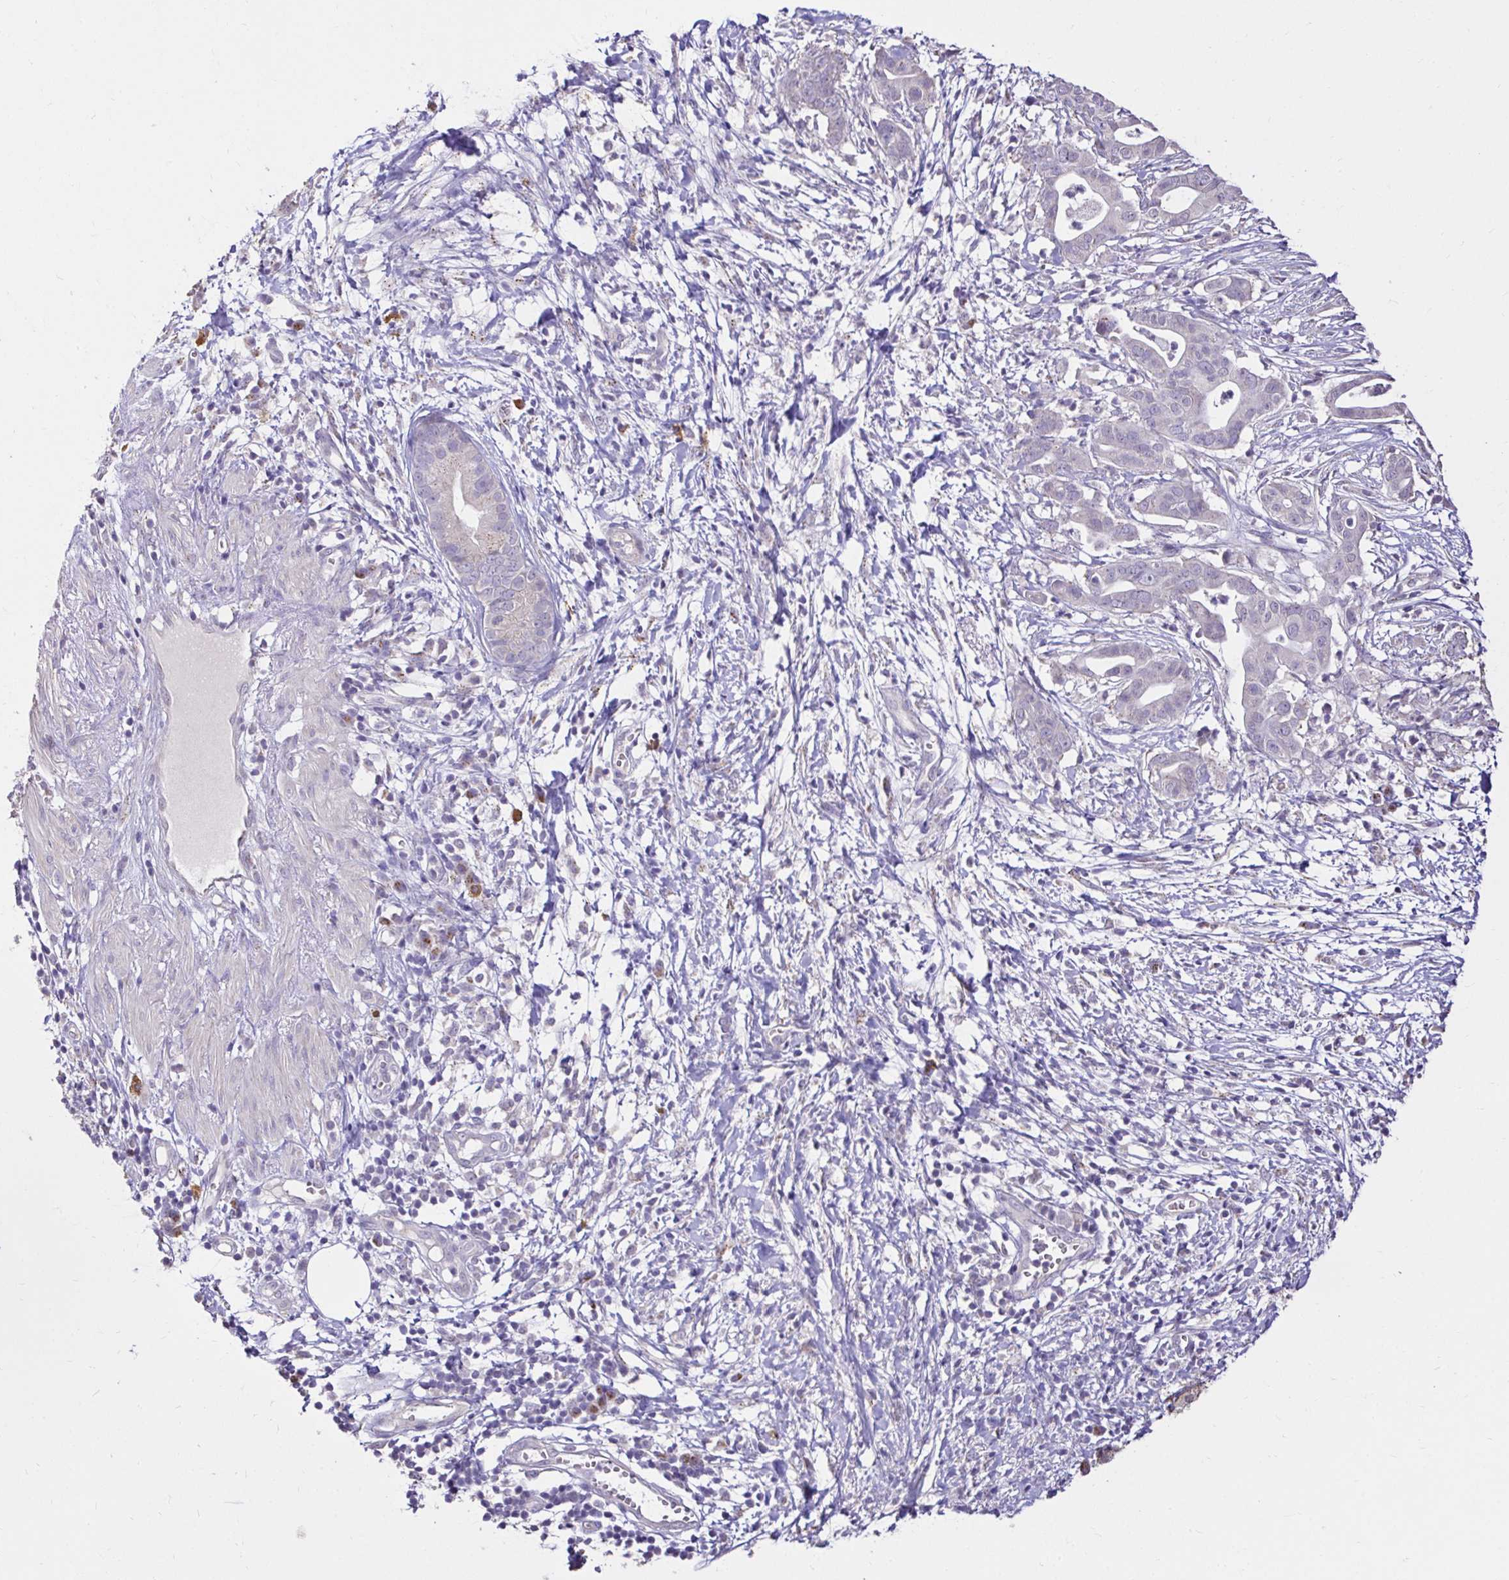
{"staining": {"intensity": "negative", "quantity": "none", "location": "none"}, "tissue": "pancreatic cancer", "cell_type": "Tumor cells", "image_type": "cancer", "snomed": [{"axis": "morphology", "description": "Adenocarcinoma, NOS"}, {"axis": "topography", "description": "Pancreas"}], "caption": "A high-resolution image shows immunohistochemistry staining of pancreatic adenocarcinoma, which reveals no significant staining in tumor cells. Nuclei are stained in blue.", "gene": "KIAA1210", "patient": {"sex": "male", "age": 61}}